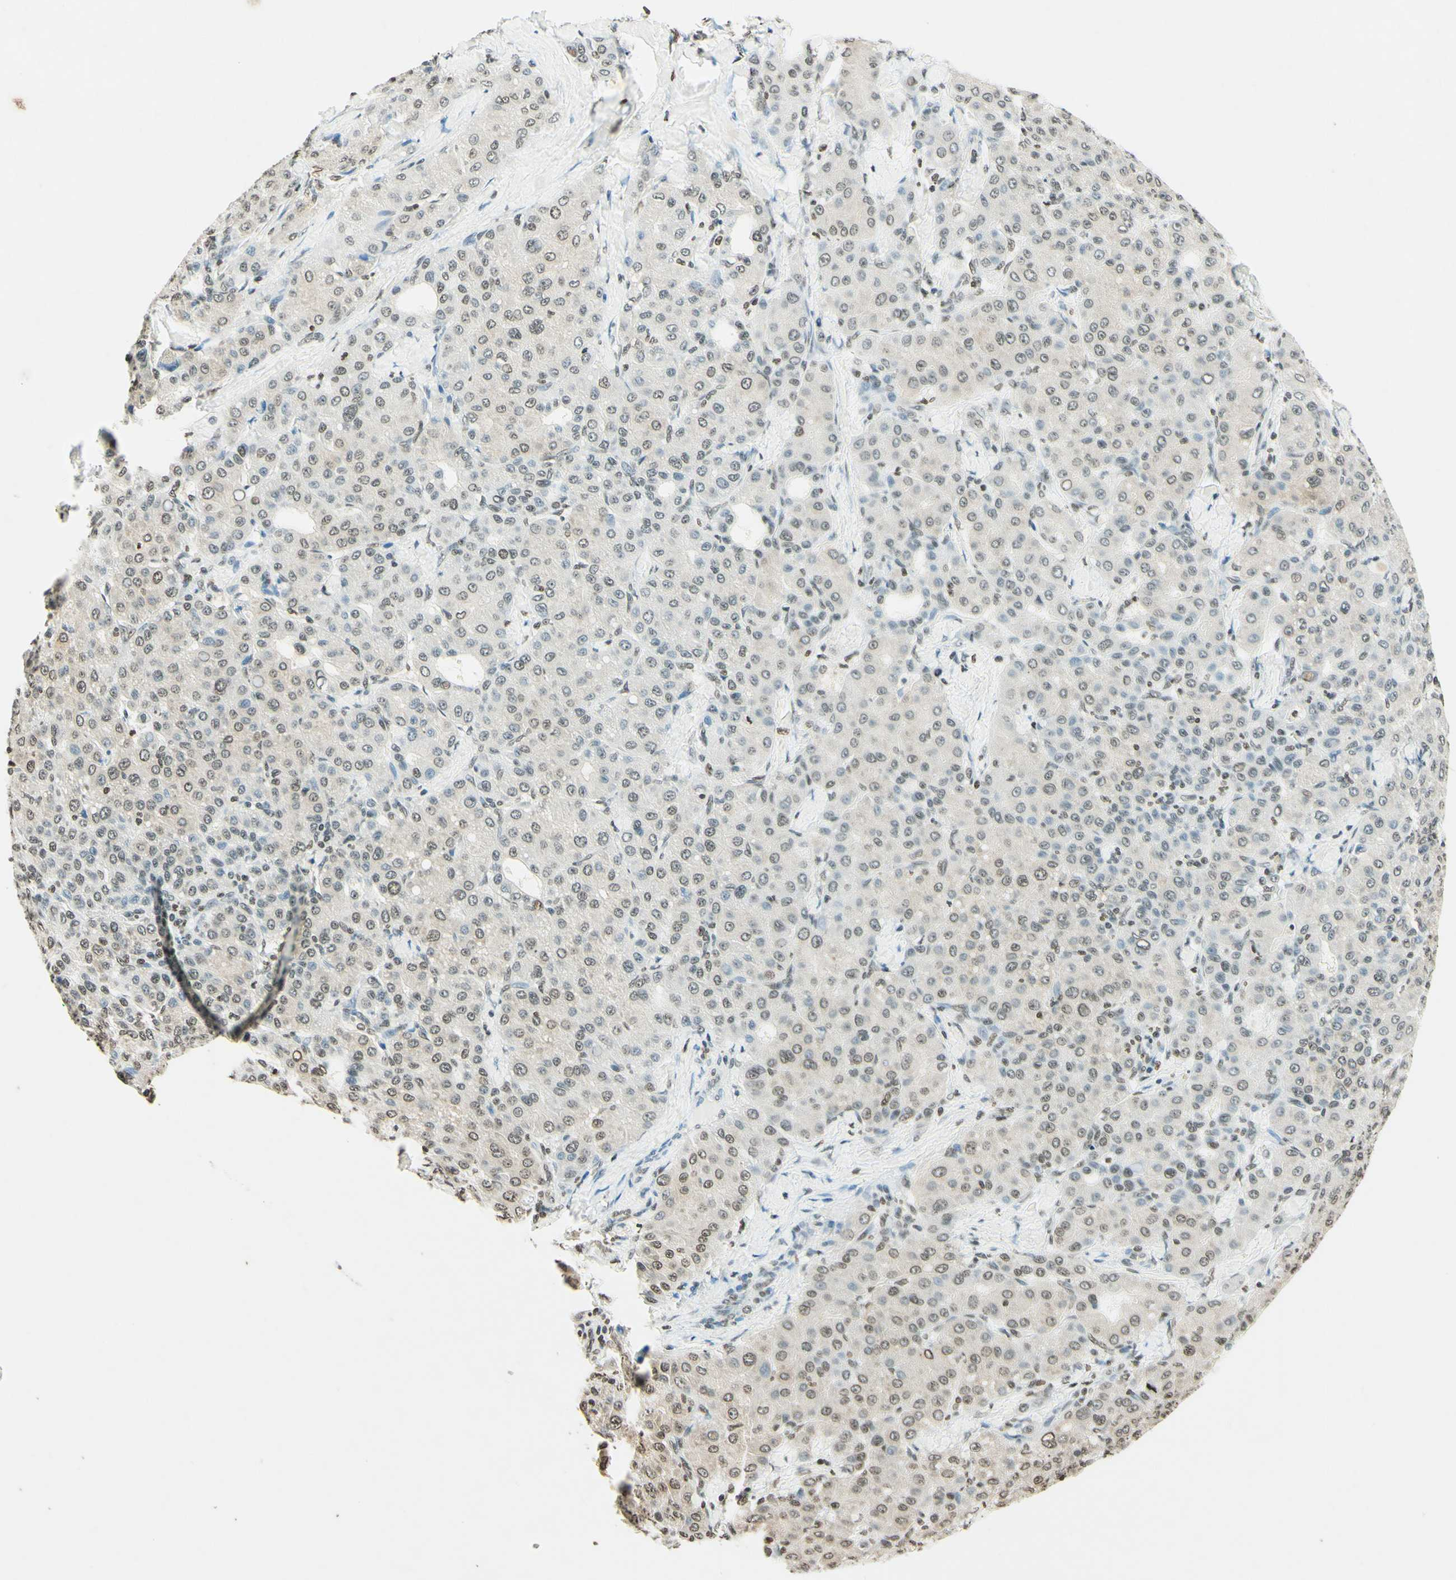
{"staining": {"intensity": "weak", "quantity": "<25%", "location": "nuclear"}, "tissue": "liver cancer", "cell_type": "Tumor cells", "image_type": "cancer", "snomed": [{"axis": "morphology", "description": "Carcinoma, Hepatocellular, NOS"}, {"axis": "topography", "description": "Liver"}], "caption": "Liver hepatocellular carcinoma was stained to show a protein in brown. There is no significant positivity in tumor cells.", "gene": "MSH2", "patient": {"sex": "male", "age": 65}}